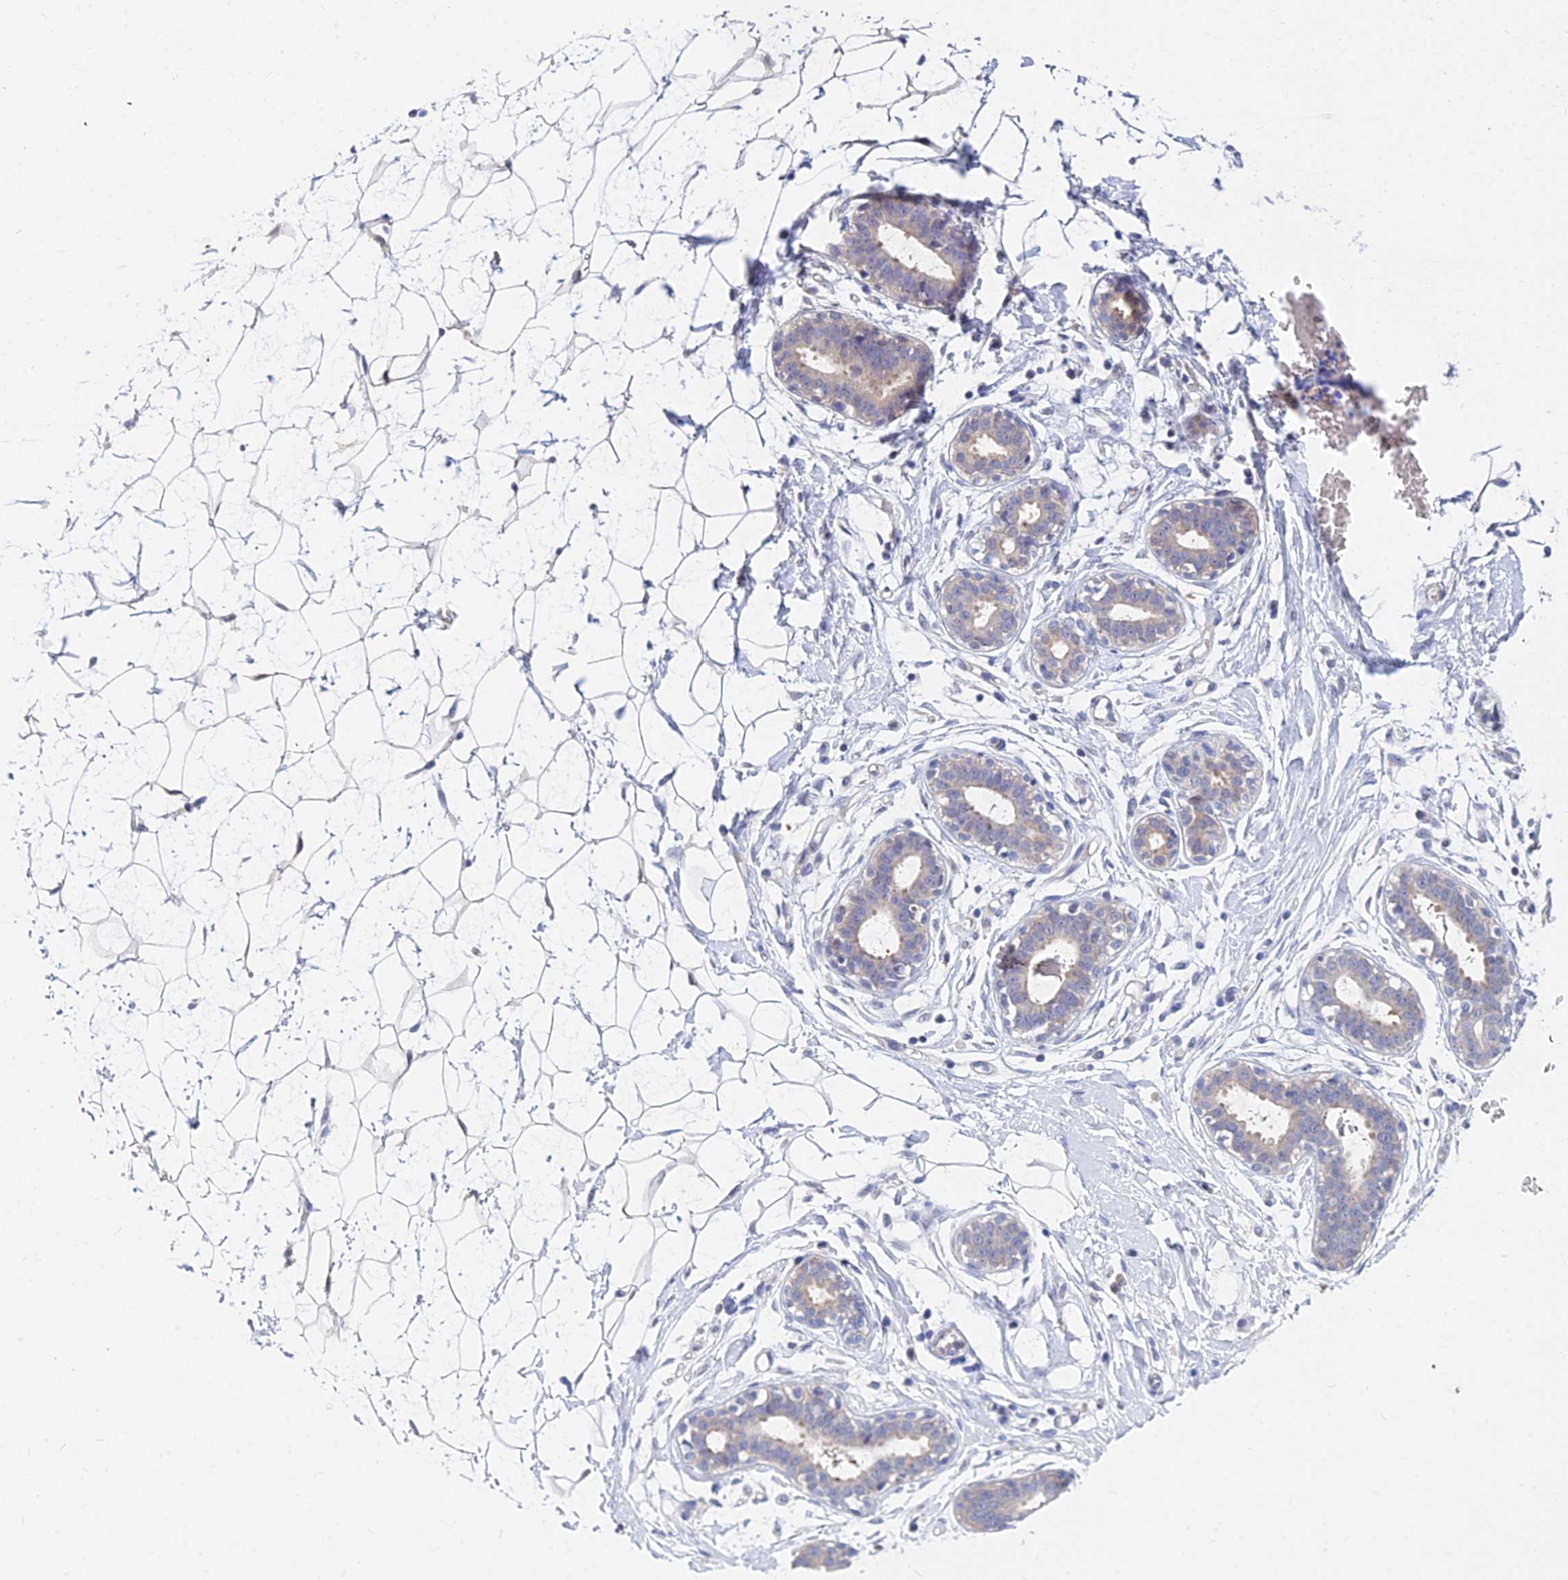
{"staining": {"intensity": "negative", "quantity": "none", "location": "none"}, "tissue": "breast", "cell_type": "Adipocytes", "image_type": "normal", "snomed": [{"axis": "morphology", "description": "Normal tissue, NOS"}, {"axis": "morphology", "description": "Adenoma, NOS"}, {"axis": "topography", "description": "Breast"}], "caption": "The image shows no significant staining in adipocytes of breast.", "gene": "B3GALT4", "patient": {"sex": "female", "age": 23}}